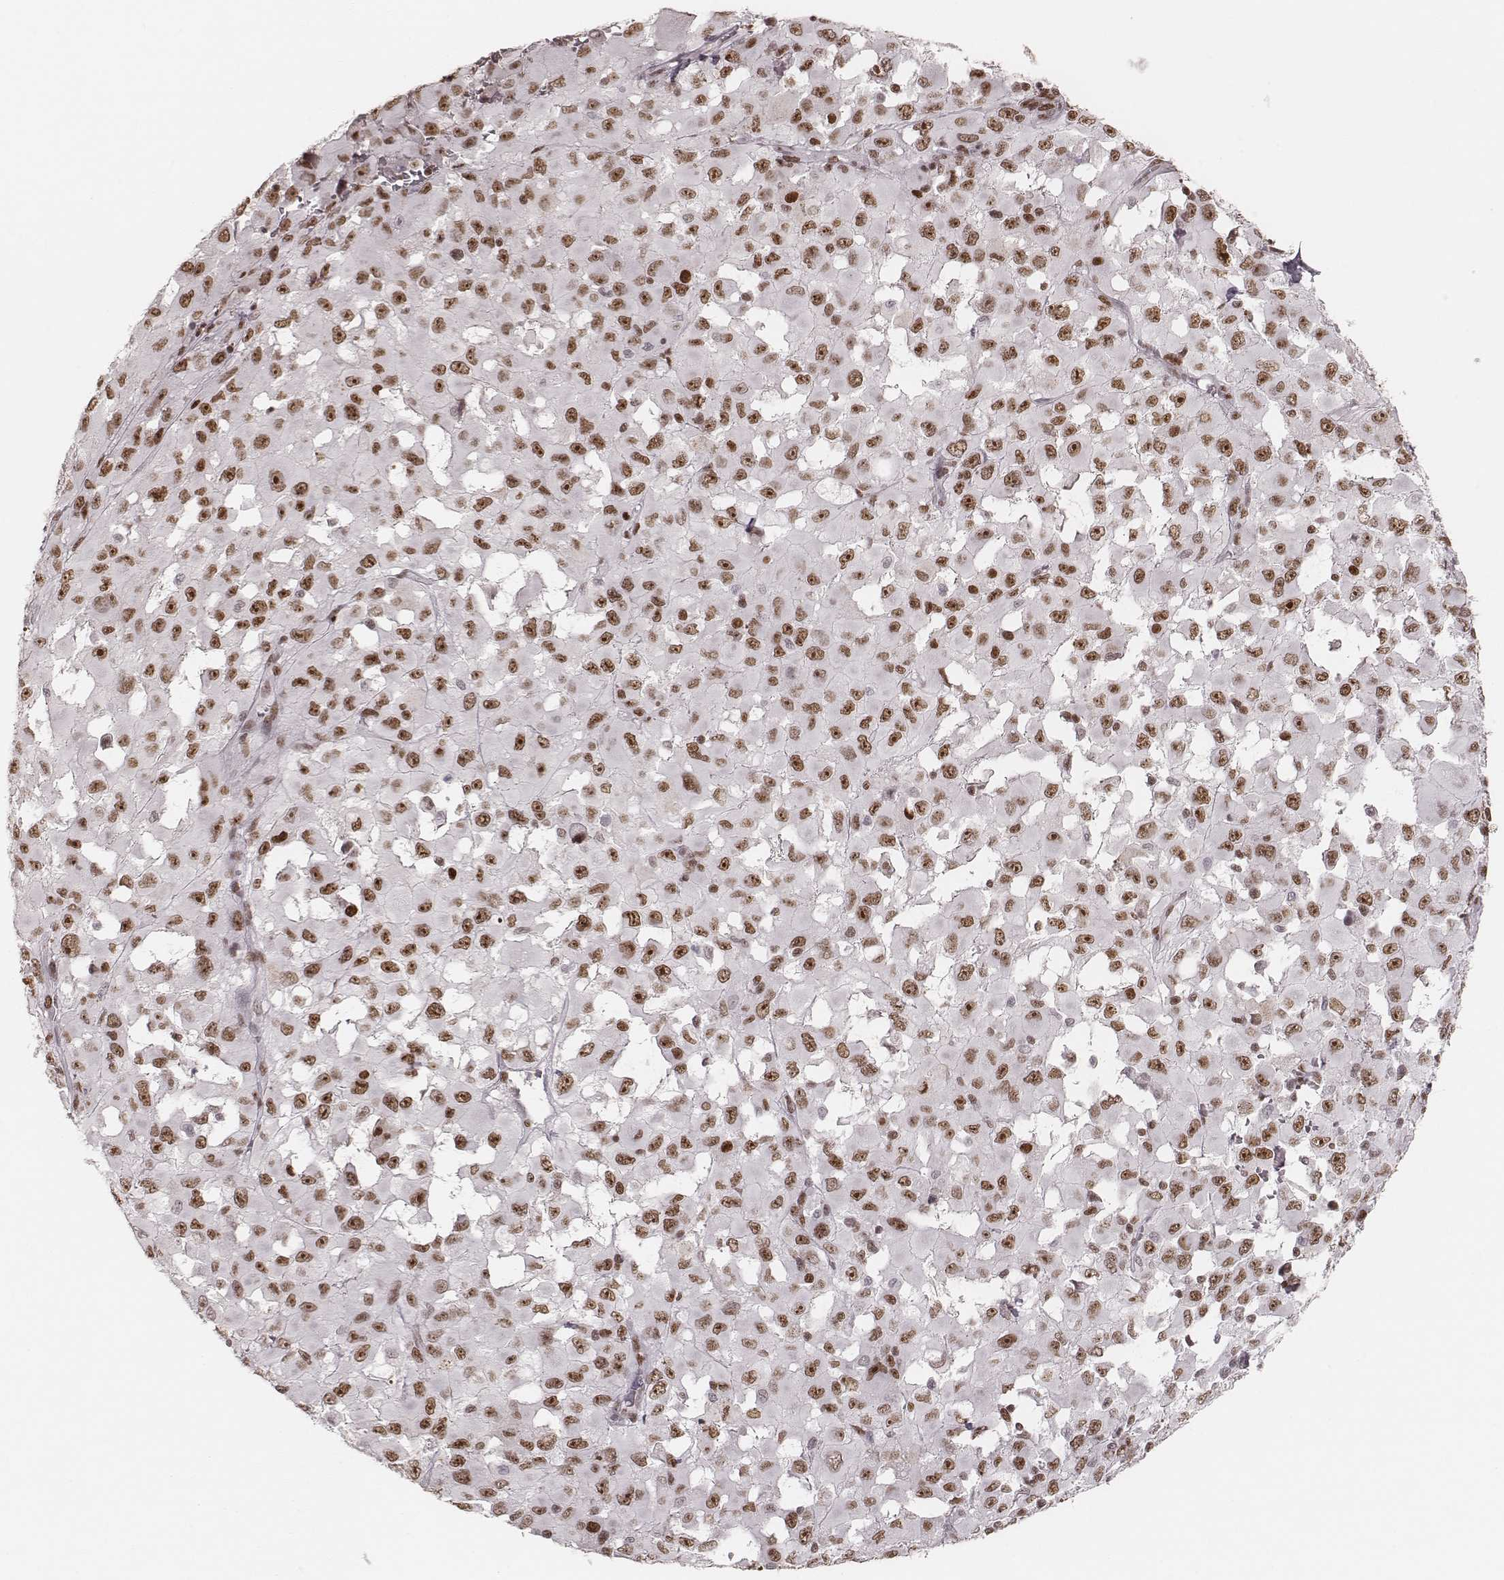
{"staining": {"intensity": "moderate", "quantity": ">75%", "location": "nuclear"}, "tissue": "melanoma", "cell_type": "Tumor cells", "image_type": "cancer", "snomed": [{"axis": "morphology", "description": "Malignant melanoma, Metastatic site"}, {"axis": "topography", "description": "Lymph node"}], "caption": "Human malignant melanoma (metastatic site) stained for a protein (brown) displays moderate nuclear positive expression in about >75% of tumor cells.", "gene": "PARP1", "patient": {"sex": "male", "age": 50}}